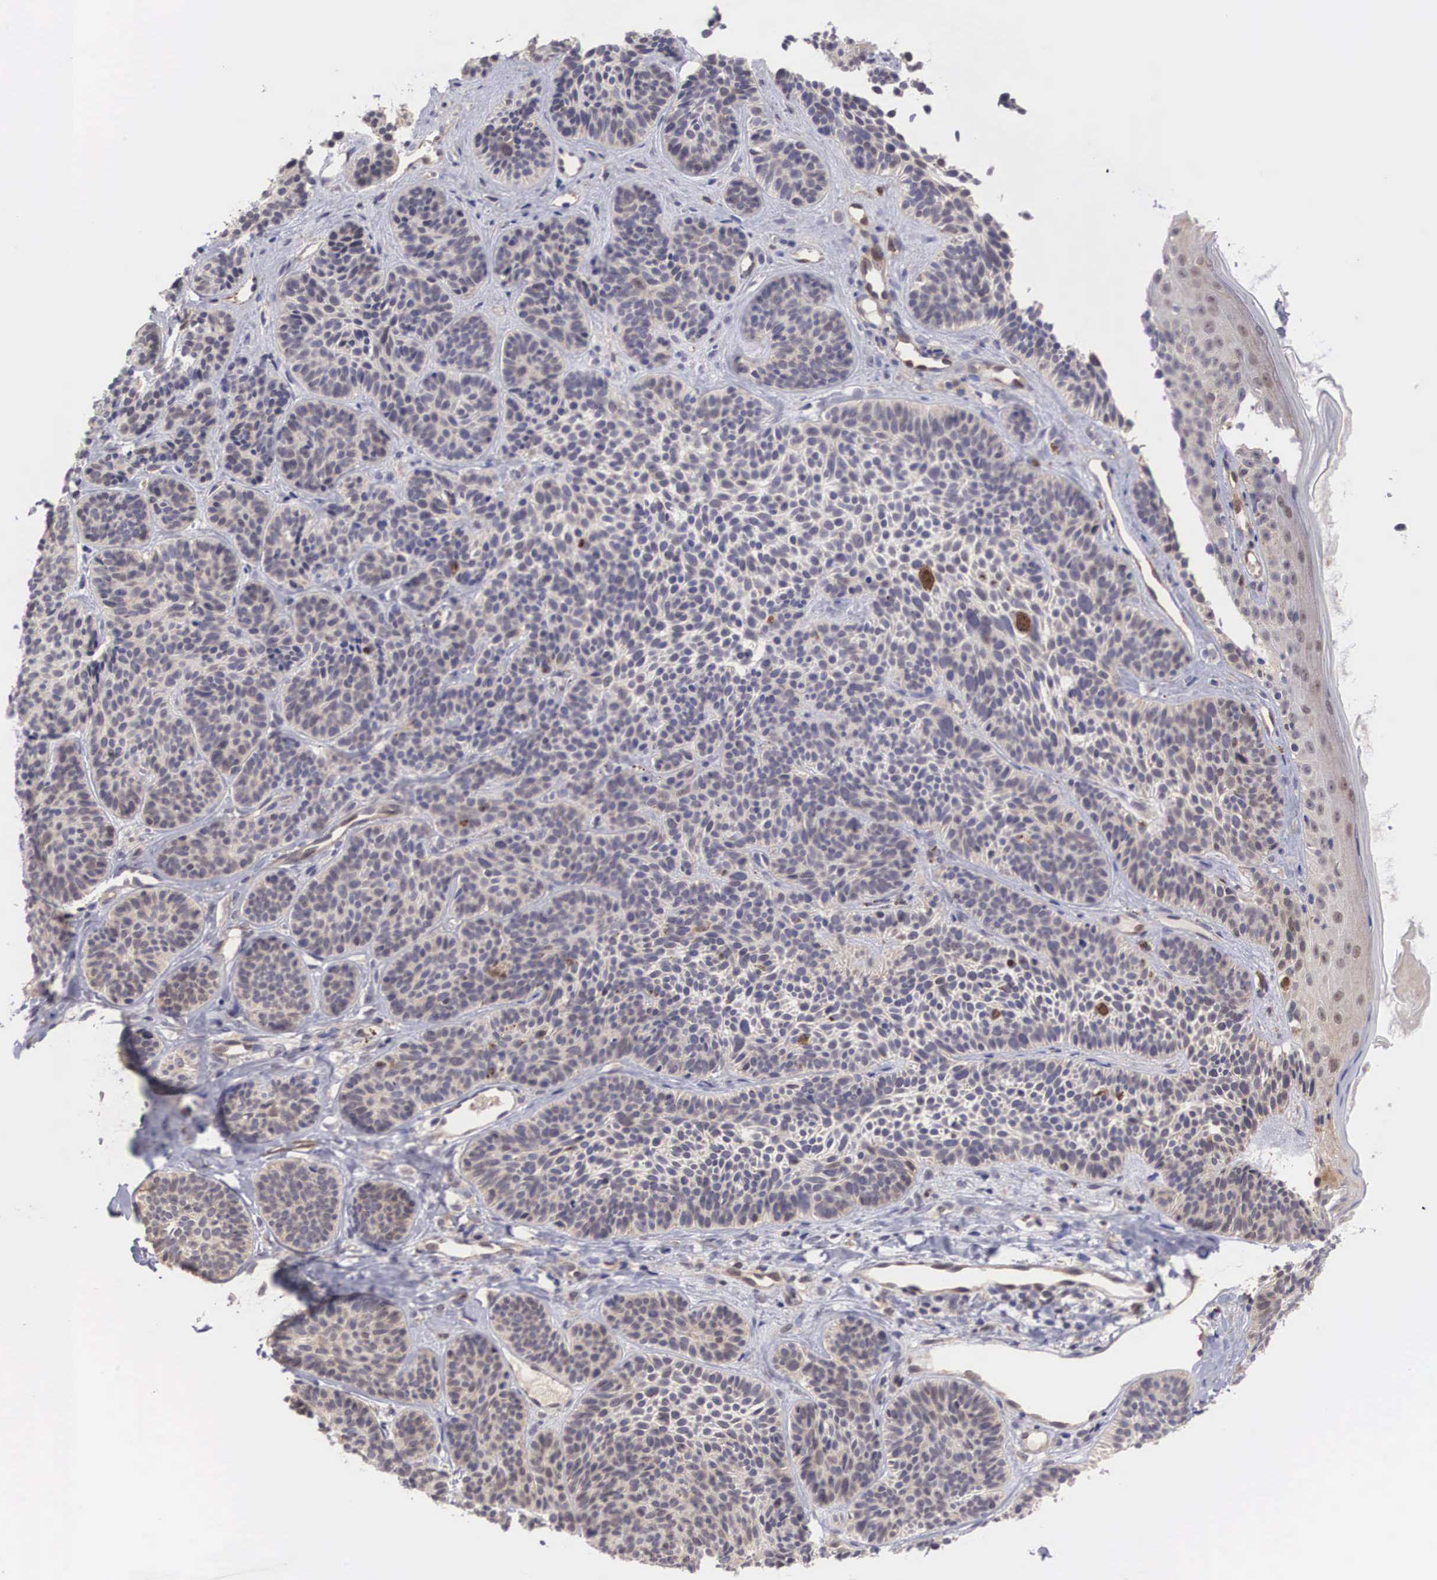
{"staining": {"intensity": "weak", "quantity": "25%-75%", "location": "cytoplasmic/membranous,nuclear"}, "tissue": "skin cancer", "cell_type": "Tumor cells", "image_type": "cancer", "snomed": [{"axis": "morphology", "description": "Basal cell carcinoma"}, {"axis": "topography", "description": "Skin"}], "caption": "Skin cancer (basal cell carcinoma) was stained to show a protein in brown. There is low levels of weak cytoplasmic/membranous and nuclear positivity in about 25%-75% of tumor cells. (DAB IHC, brown staining for protein, blue staining for nuclei).", "gene": "DNAJB7", "patient": {"sex": "female", "age": 62}}